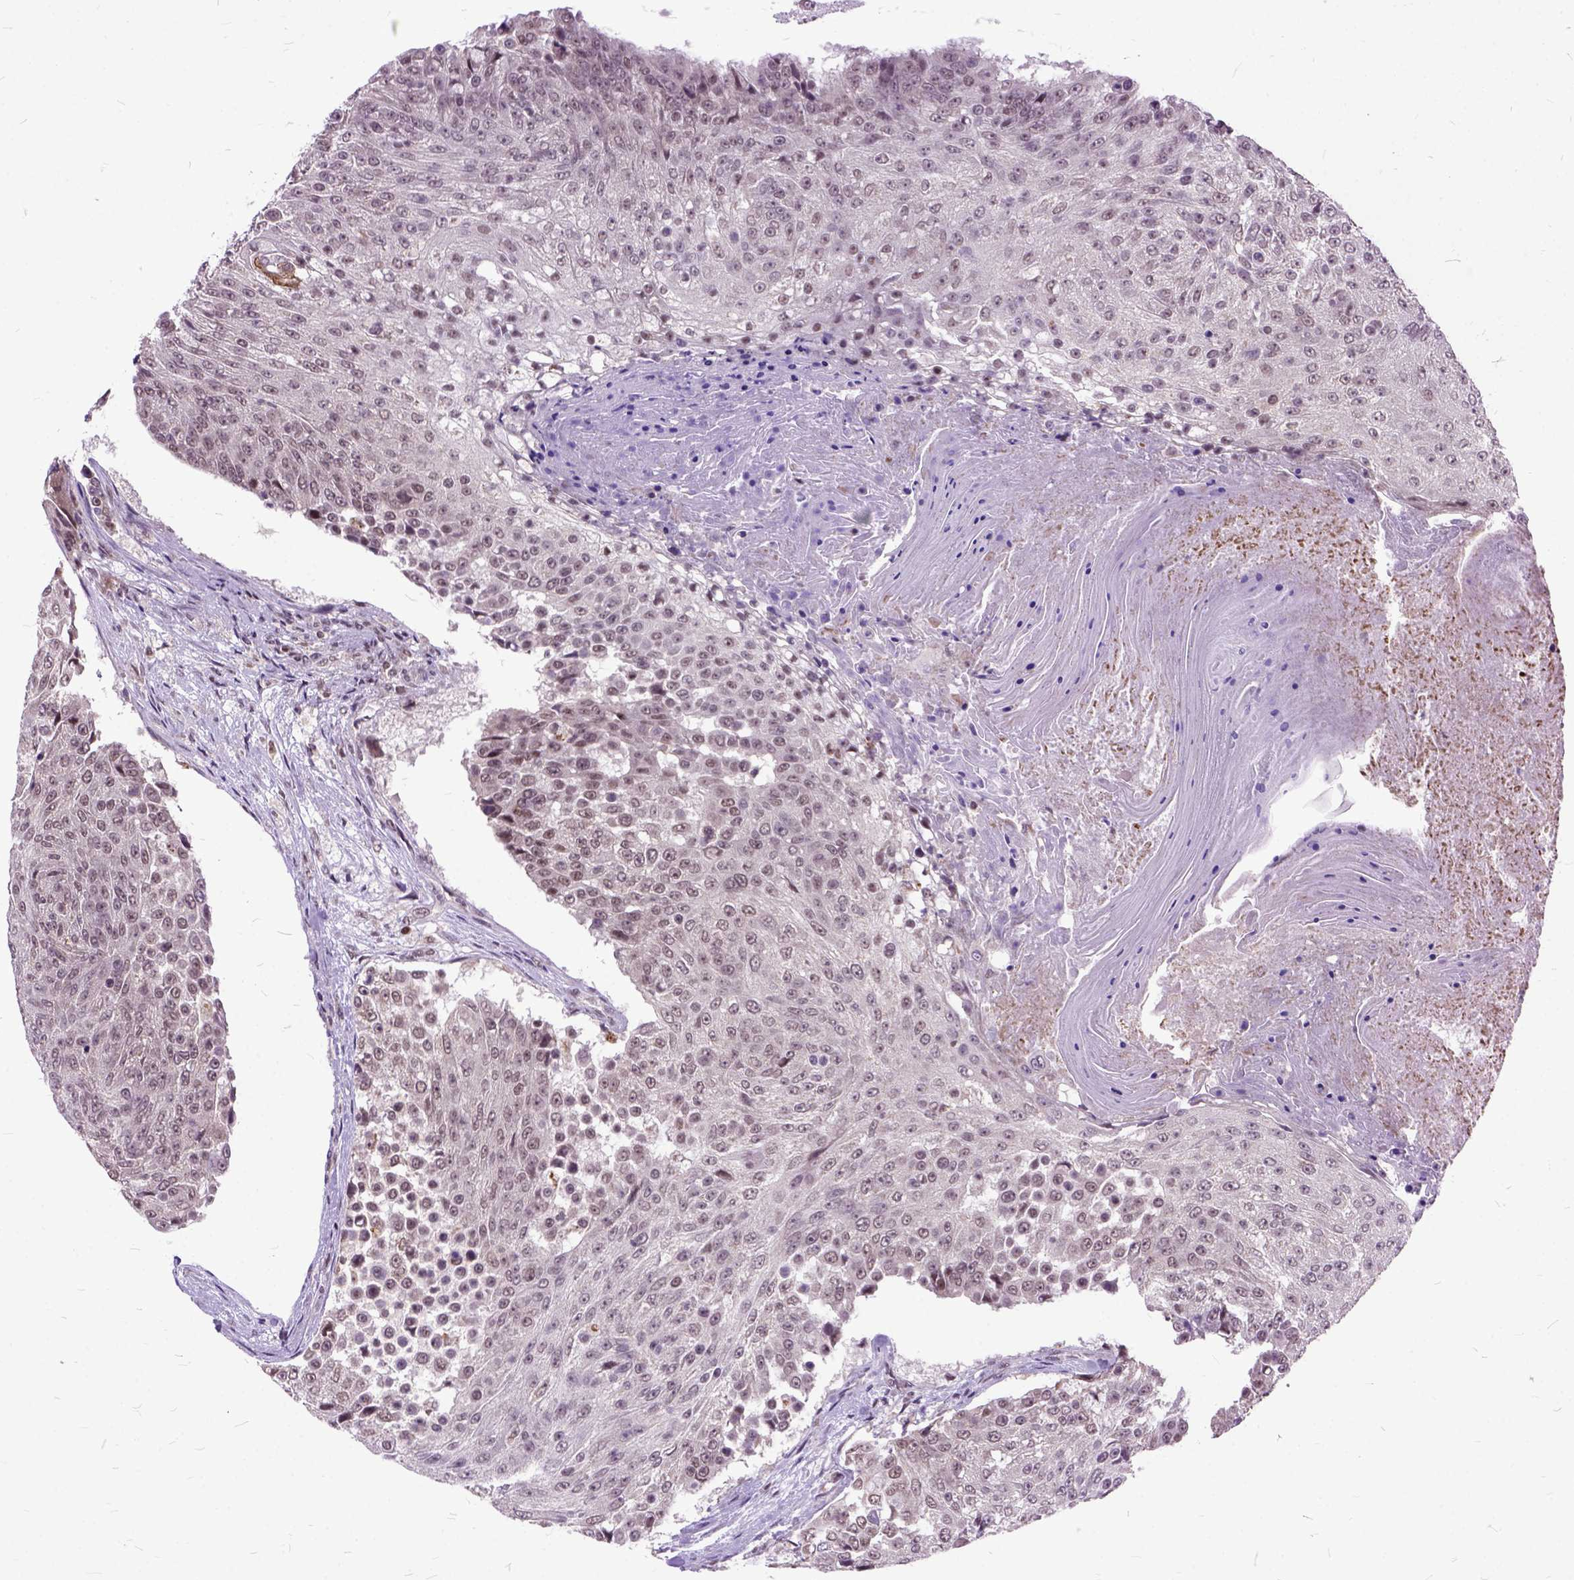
{"staining": {"intensity": "weak", "quantity": ">75%", "location": "nuclear"}, "tissue": "urothelial cancer", "cell_type": "Tumor cells", "image_type": "cancer", "snomed": [{"axis": "morphology", "description": "Urothelial carcinoma, High grade"}, {"axis": "topography", "description": "Urinary bladder"}], "caption": "High-magnification brightfield microscopy of urothelial cancer stained with DAB (brown) and counterstained with hematoxylin (blue). tumor cells exhibit weak nuclear expression is present in about>75% of cells.", "gene": "ORC5", "patient": {"sex": "female", "age": 63}}